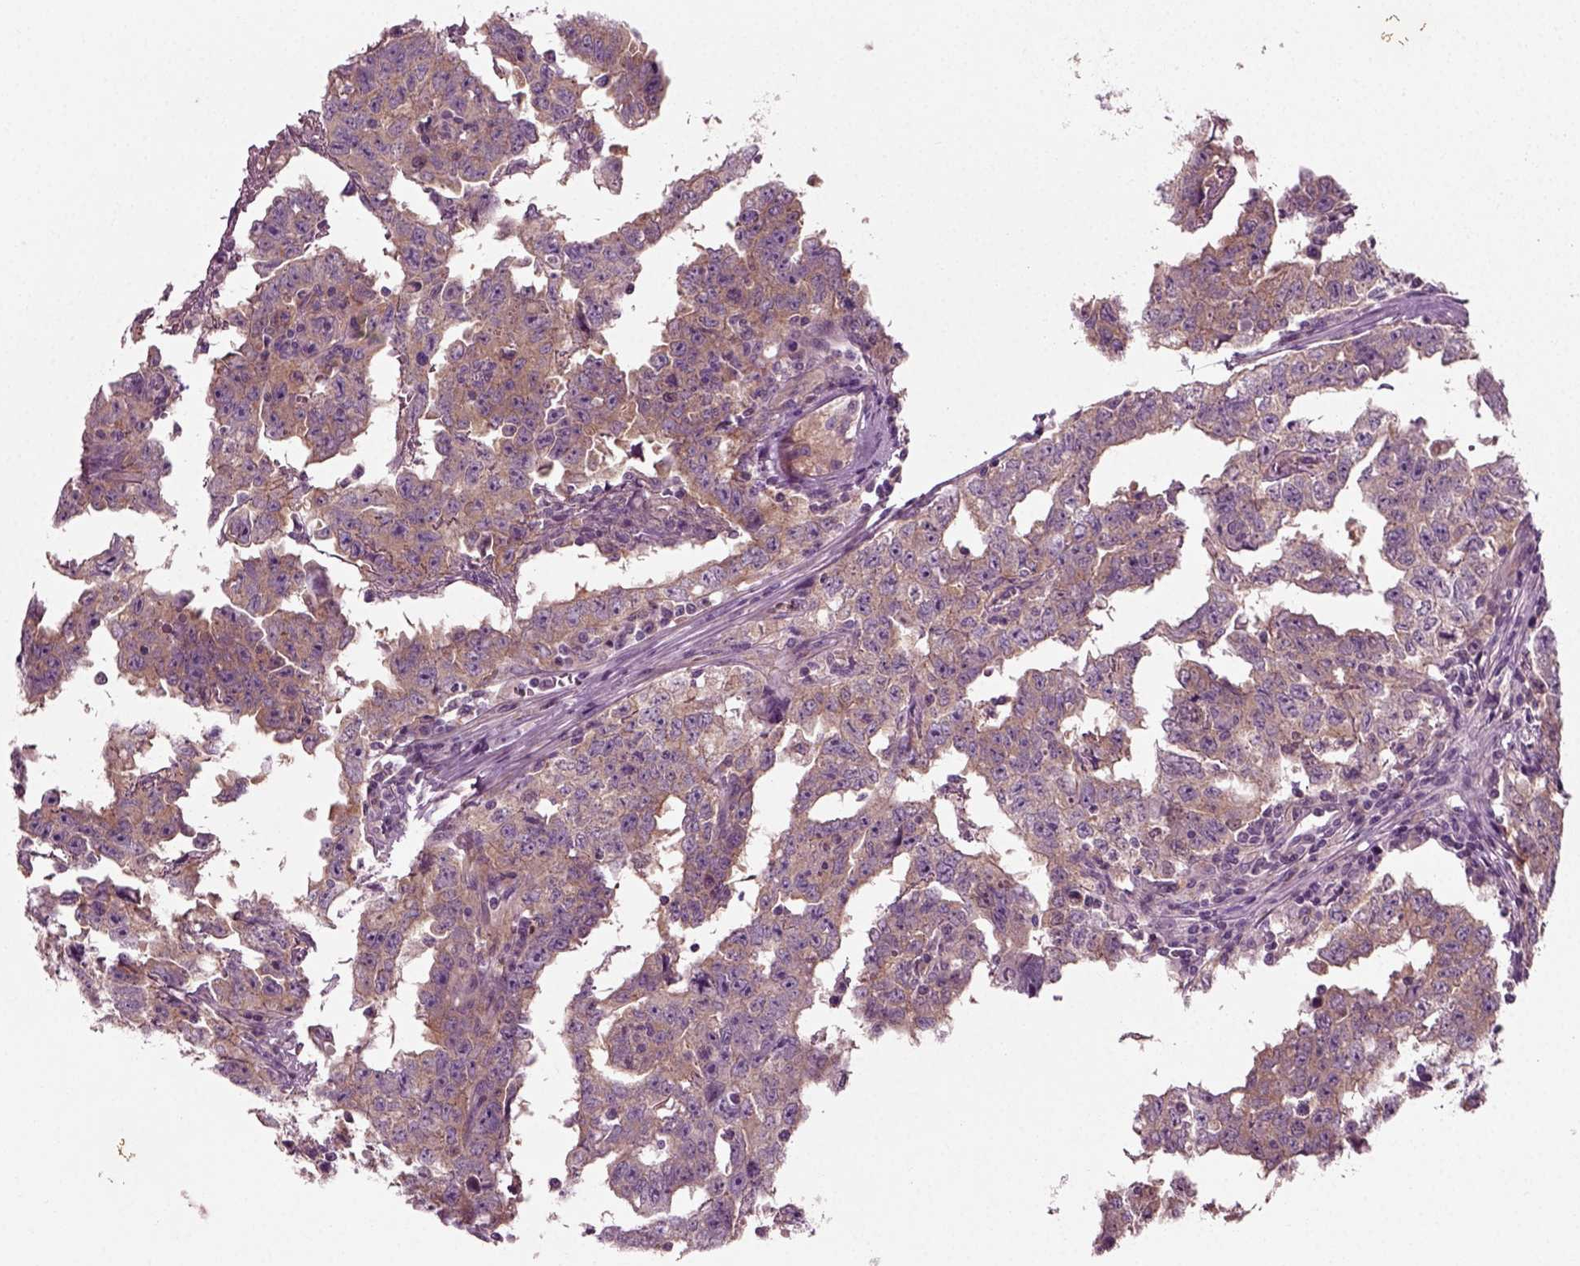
{"staining": {"intensity": "moderate", "quantity": ">75%", "location": "cytoplasmic/membranous"}, "tissue": "testis cancer", "cell_type": "Tumor cells", "image_type": "cancer", "snomed": [{"axis": "morphology", "description": "Carcinoma, Embryonal, NOS"}, {"axis": "topography", "description": "Testis"}], "caption": "The histopathology image displays staining of testis cancer (embryonal carcinoma), revealing moderate cytoplasmic/membranous protein positivity (brown color) within tumor cells. (brown staining indicates protein expression, while blue staining denotes nuclei).", "gene": "RND2", "patient": {"sex": "male", "age": 22}}